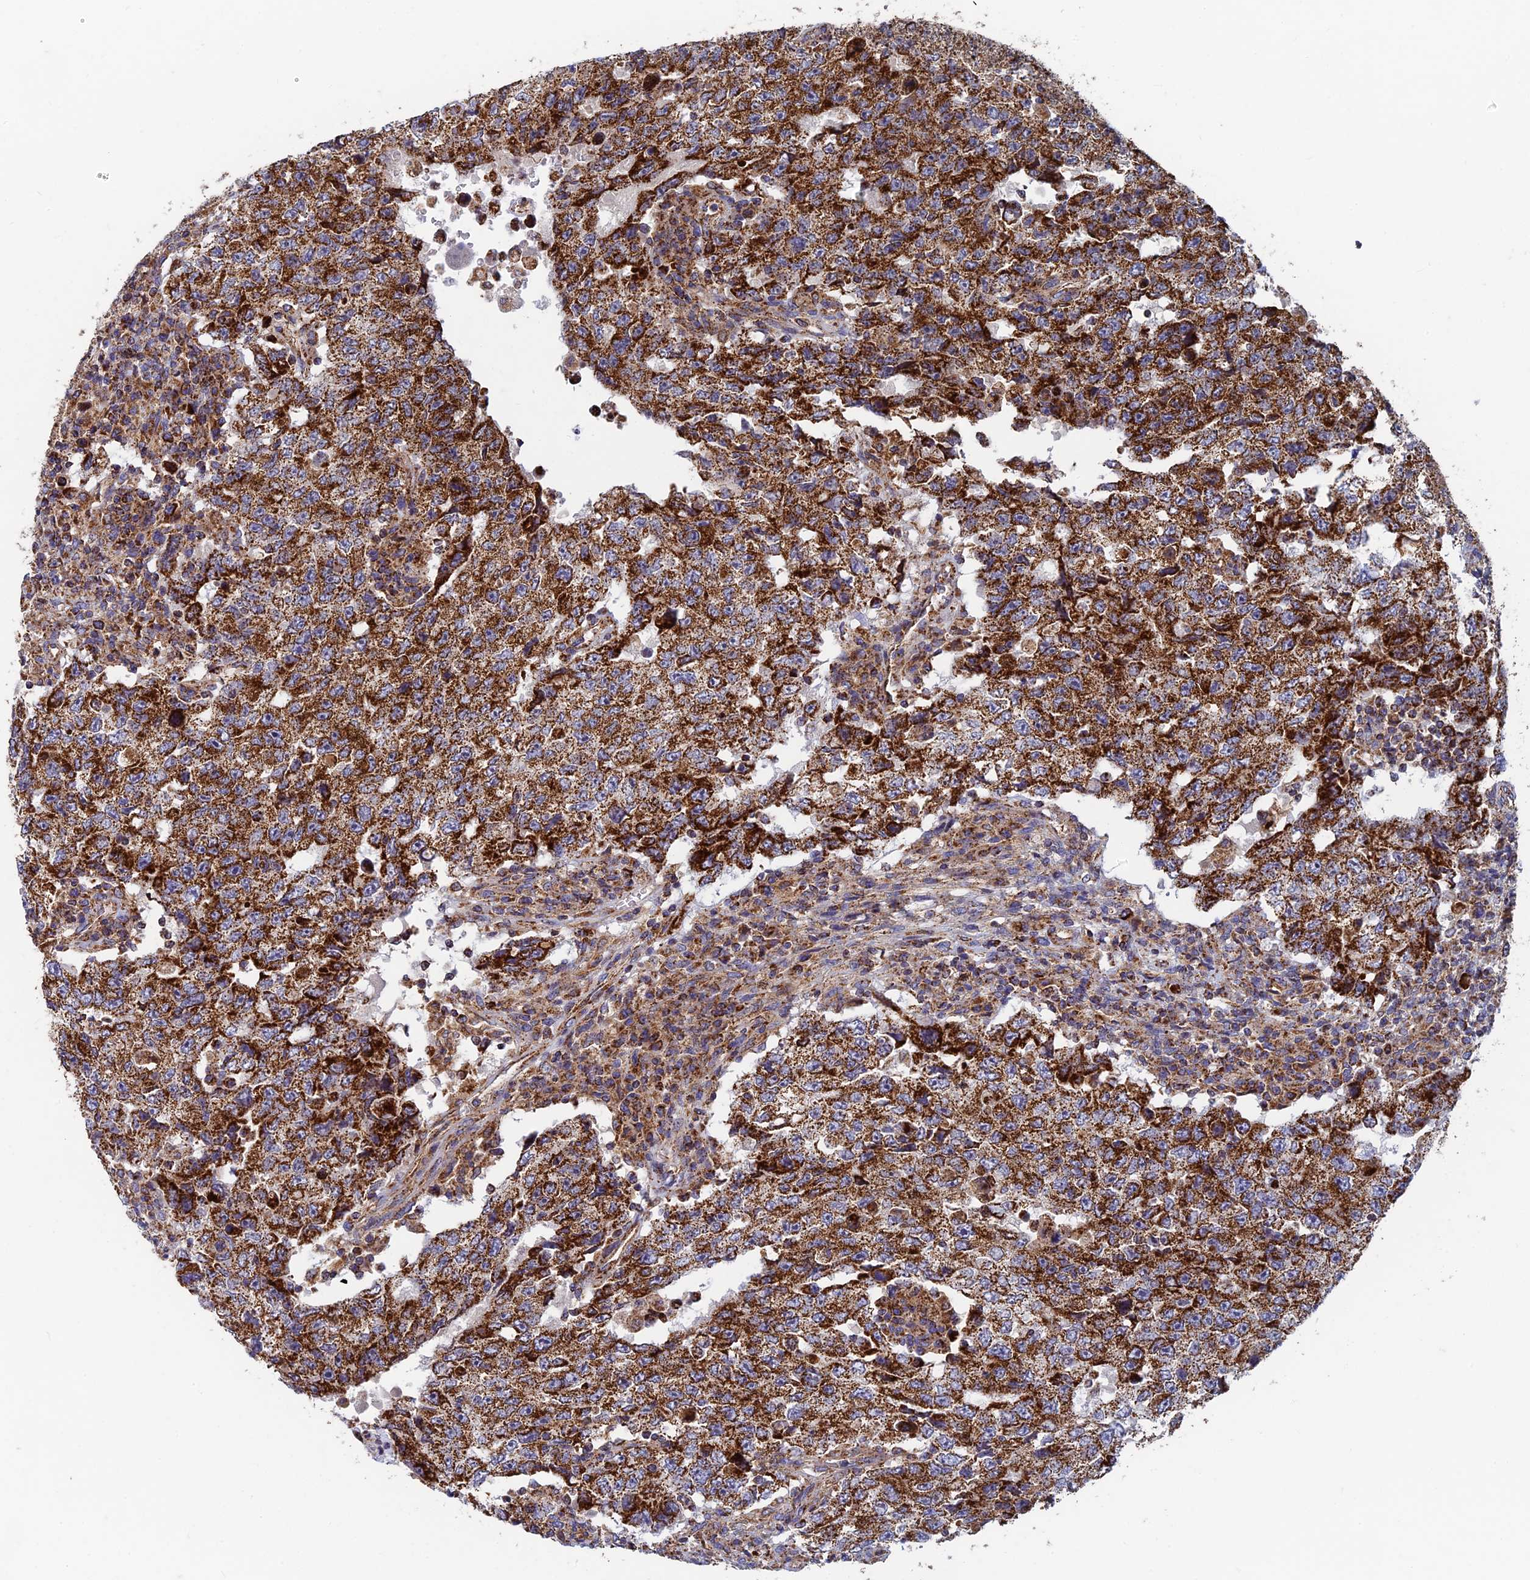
{"staining": {"intensity": "strong", "quantity": ">75%", "location": "cytoplasmic/membranous"}, "tissue": "testis cancer", "cell_type": "Tumor cells", "image_type": "cancer", "snomed": [{"axis": "morphology", "description": "Carcinoma, Embryonal, NOS"}, {"axis": "topography", "description": "Testis"}], "caption": "About >75% of tumor cells in testis cancer display strong cytoplasmic/membranous protein staining as visualized by brown immunohistochemical staining.", "gene": "MRPS9", "patient": {"sex": "male", "age": 26}}